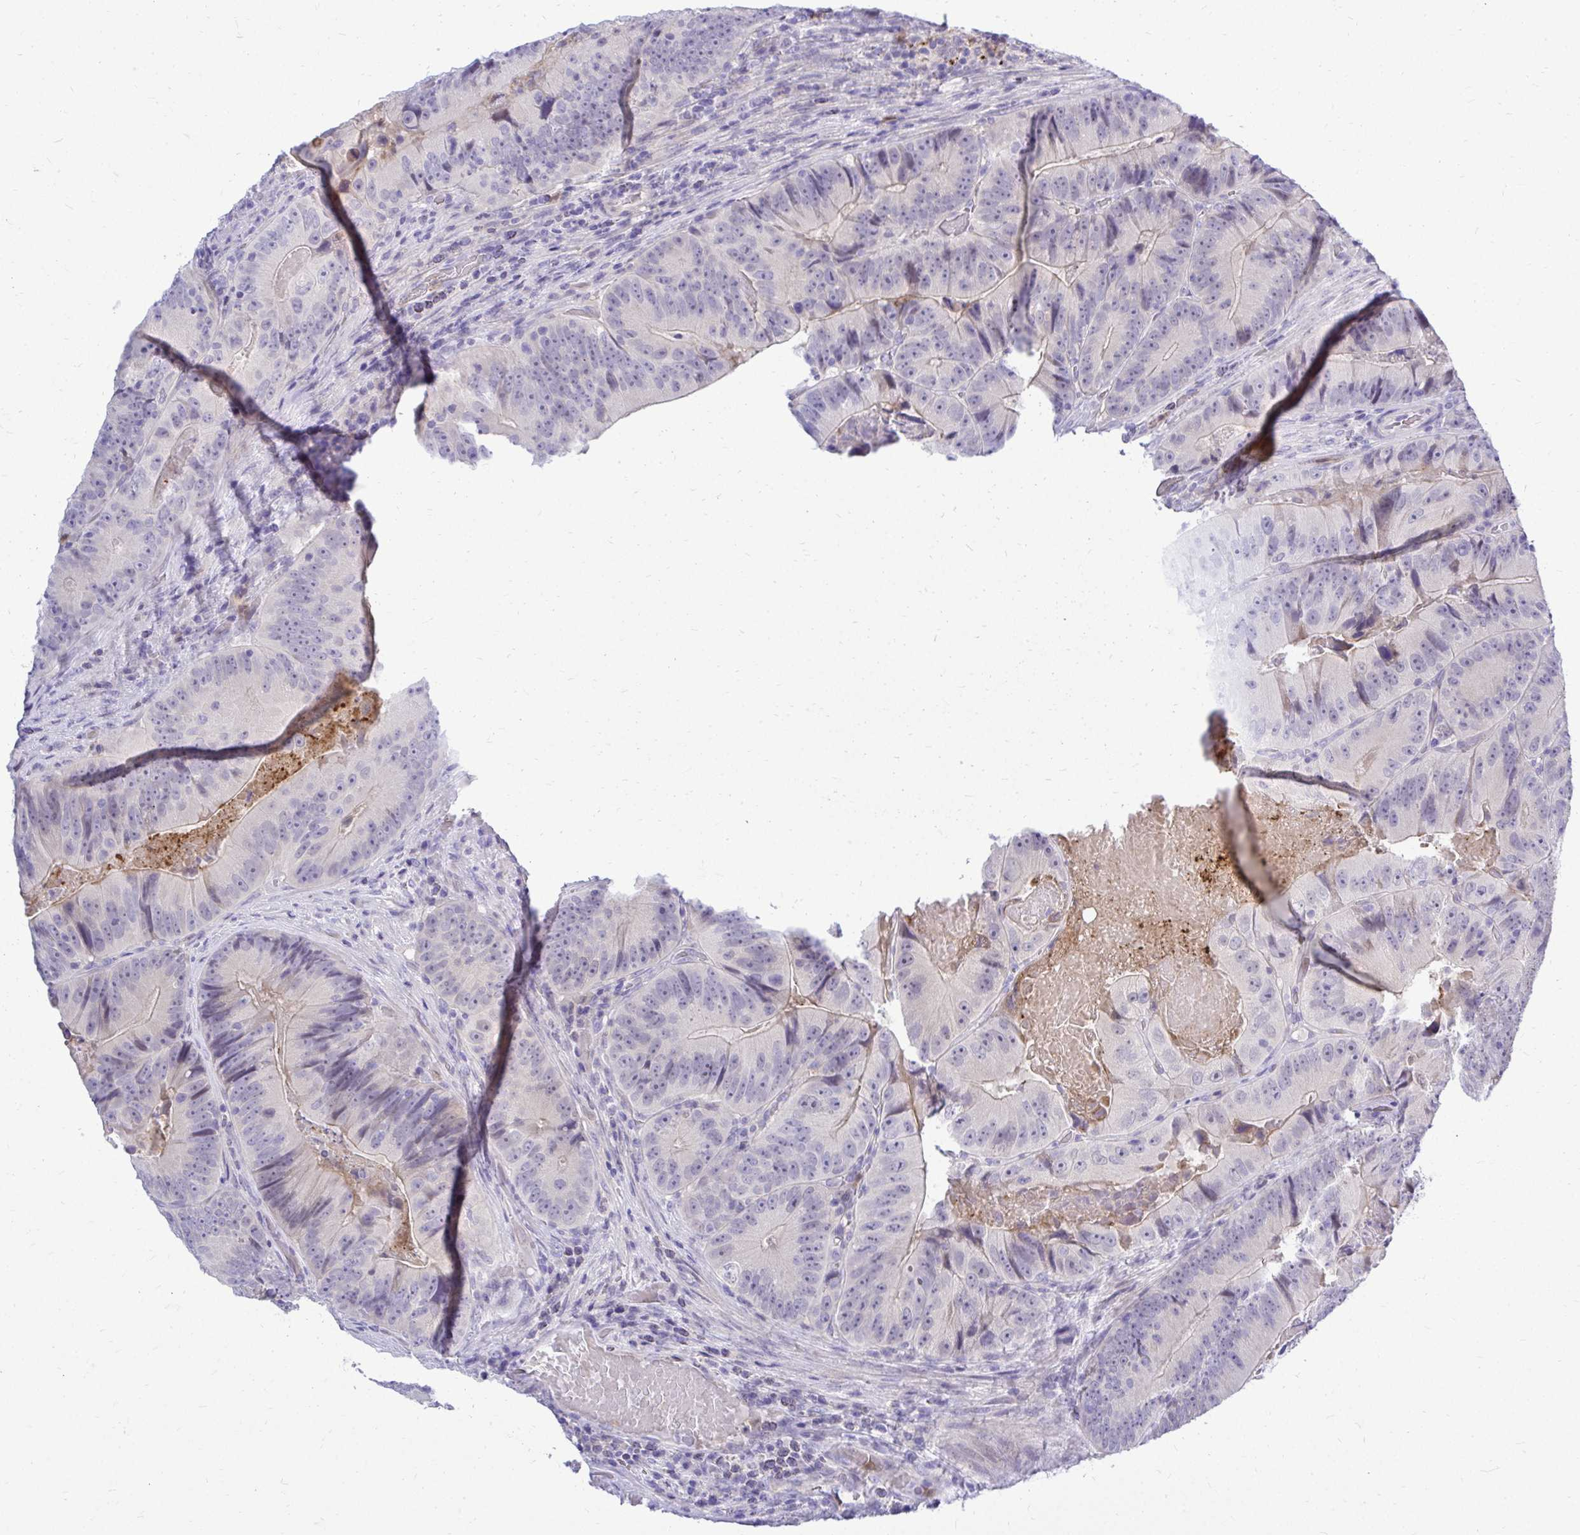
{"staining": {"intensity": "negative", "quantity": "none", "location": "none"}, "tissue": "colorectal cancer", "cell_type": "Tumor cells", "image_type": "cancer", "snomed": [{"axis": "morphology", "description": "Adenocarcinoma, NOS"}, {"axis": "topography", "description": "Colon"}], "caption": "This is an immunohistochemistry histopathology image of human colorectal adenocarcinoma. There is no staining in tumor cells.", "gene": "ZSWIM9", "patient": {"sex": "female", "age": 86}}